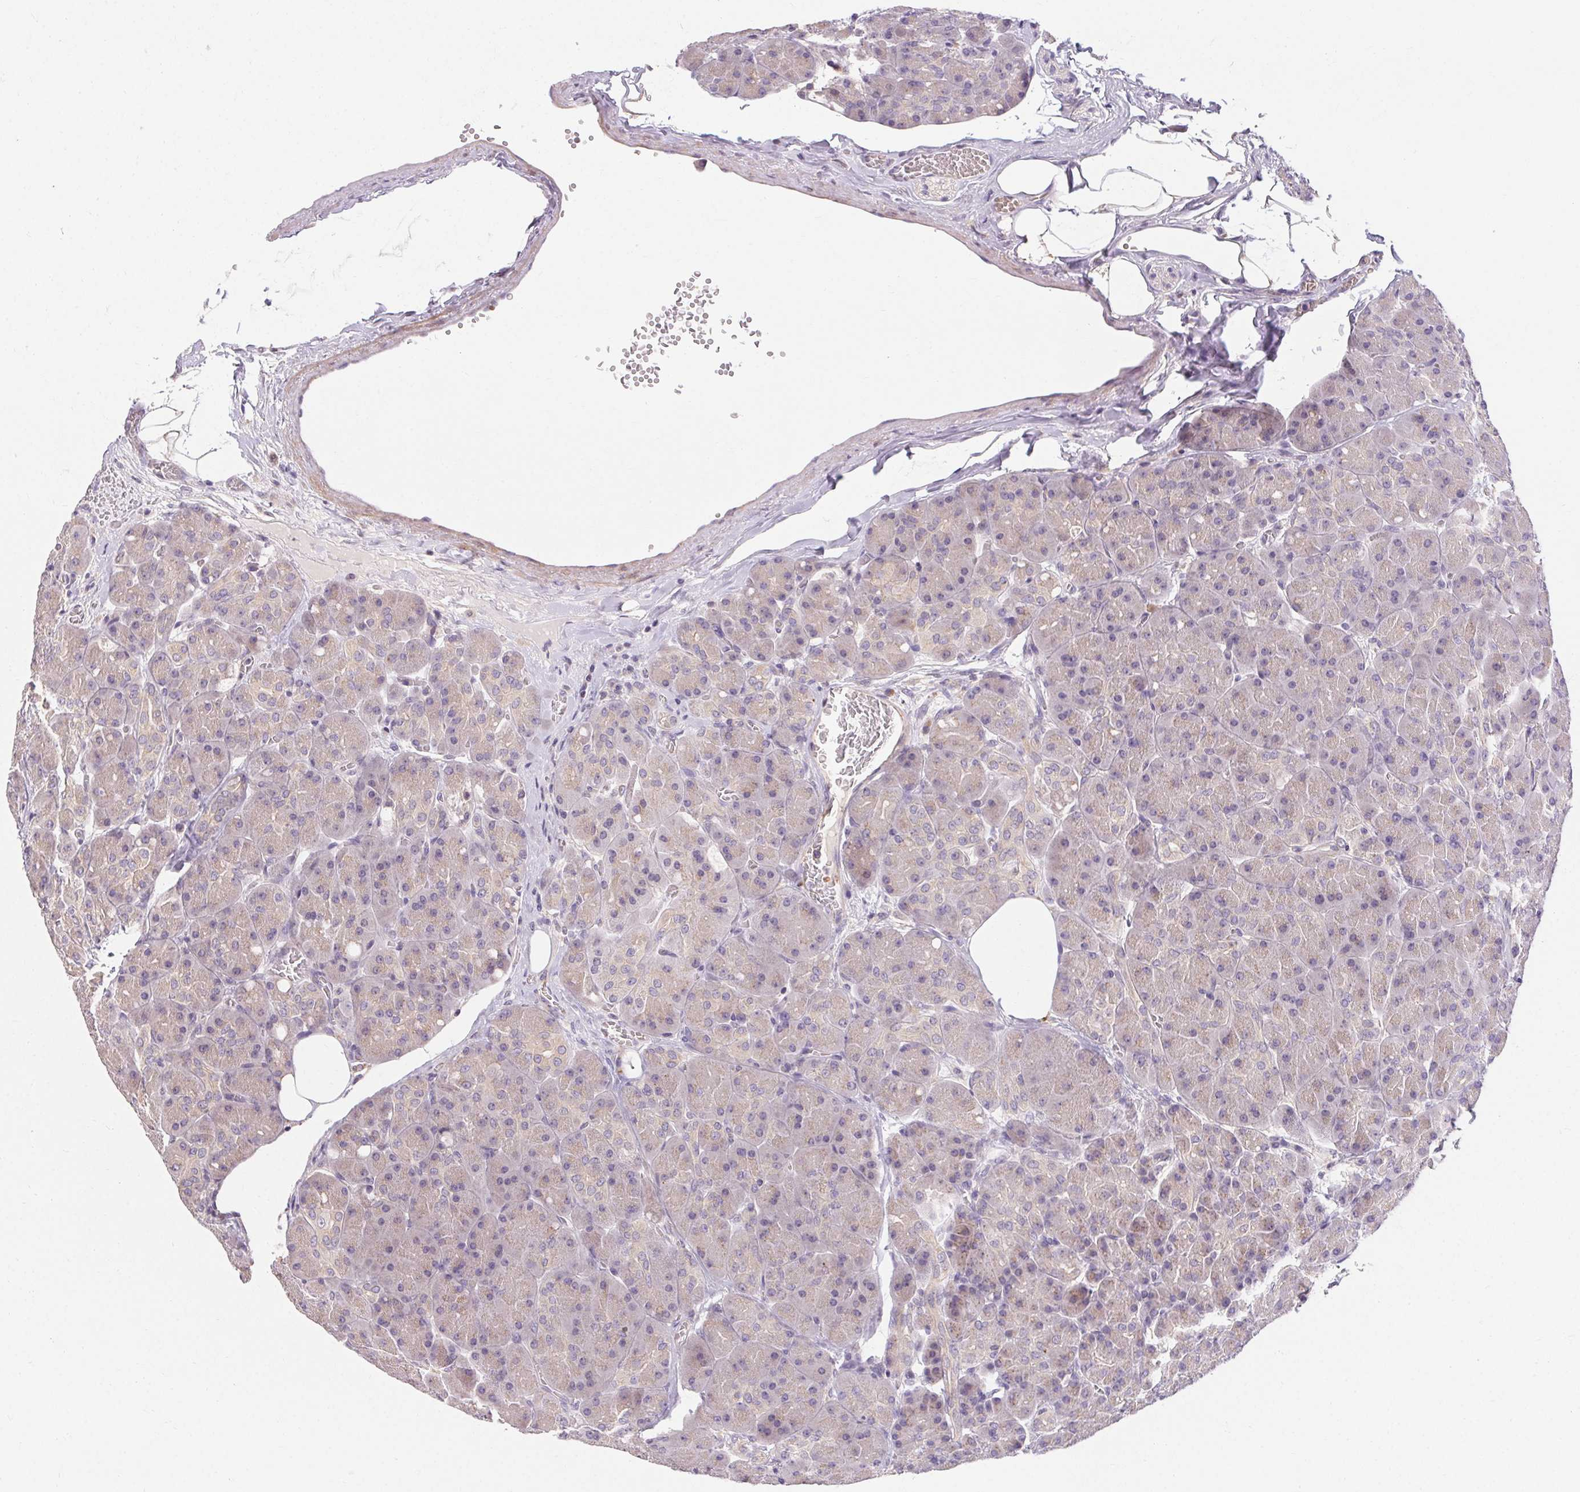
{"staining": {"intensity": "weak", "quantity": "<25%", "location": "cytoplasmic/membranous"}, "tissue": "pancreas", "cell_type": "Exocrine glandular cells", "image_type": "normal", "snomed": [{"axis": "morphology", "description": "Normal tissue, NOS"}, {"axis": "topography", "description": "Pancreas"}], "caption": "Immunohistochemistry (IHC) histopathology image of benign pancreas: pancreas stained with DAB (3,3'-diaminobenzidine) reveals no significant protein staining in exocrine glandular cells. (DAB immunohistochemistry visualized using brightfield microscopy, high magnification).", "gene": "TMEM52B", "patient": {"sex": "male", "age": 55}}